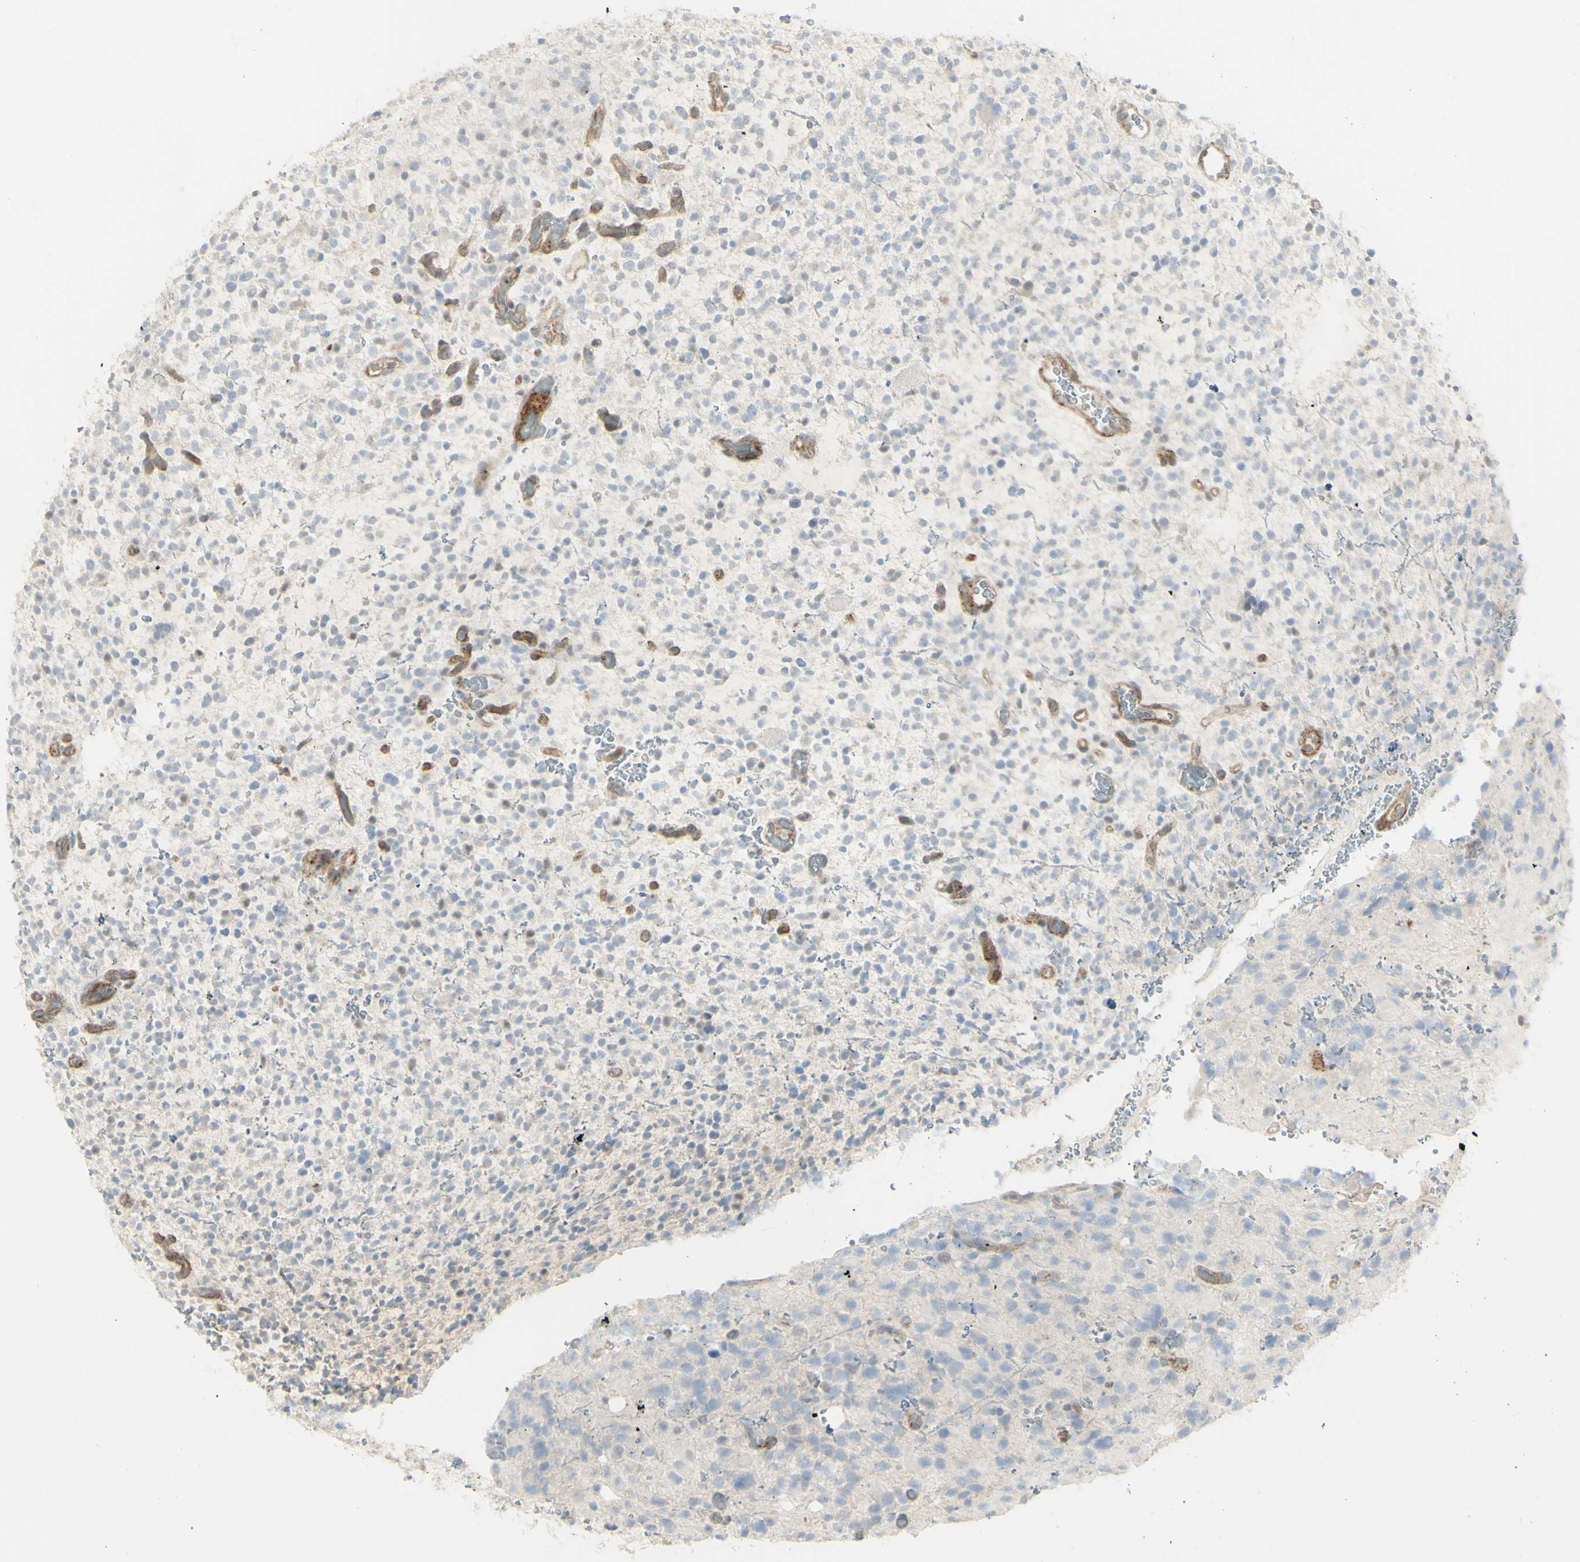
{"staining": {"intensity": "negative", "quantity": "none", "location": "none"}, "tissue": "glioma", "cell_type": "Tumor cells", "image_type": "cancer", "snomed": [{"axis": "morphology", "description": "Glioma, malignant, High grade"}, {"axis": "topography", "description": "Brain"}], "caption": "A histopathology image of human glioma is negative for staining in tumor cells.", "gene": "NDST4", "patient": {"sex": "male", "age": 48}}